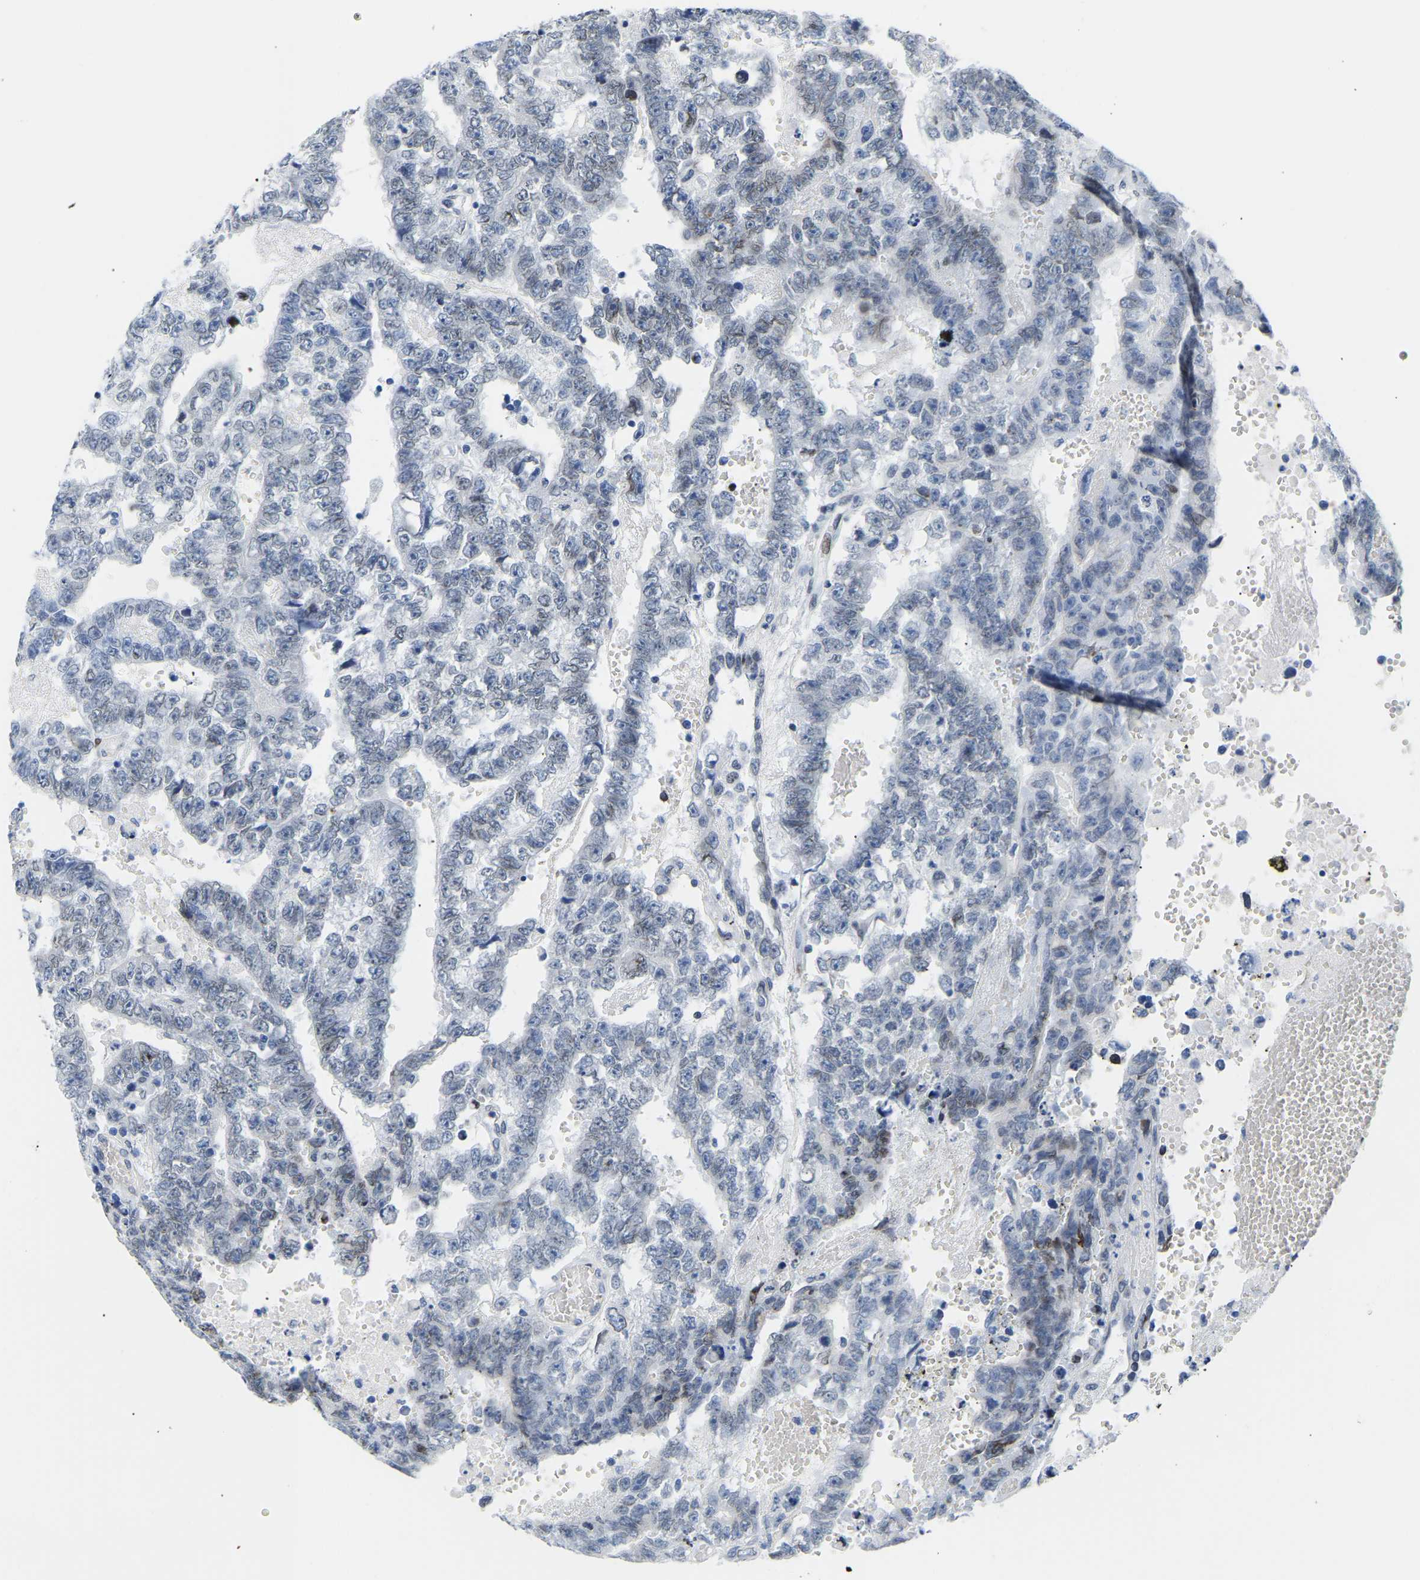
{"staining": {"intensity": "weak", "quantity": "<25%", "location": "nuclear"}, "tissue": "testis cancer", "cell_type": "Tumor cells", "image_type": "cancer", "snomed": [{"axis": "morphology", "description": "Carcinoma, Embryonal, NOS"}, {"axis": "topography", "description": "Testis"}], "caption": "Immunohistochemical staining of testis cancer reveals no significant expression in tumor cells.", "gene": "UPK3A", "patient": {"sex": "male", "age": 25}}